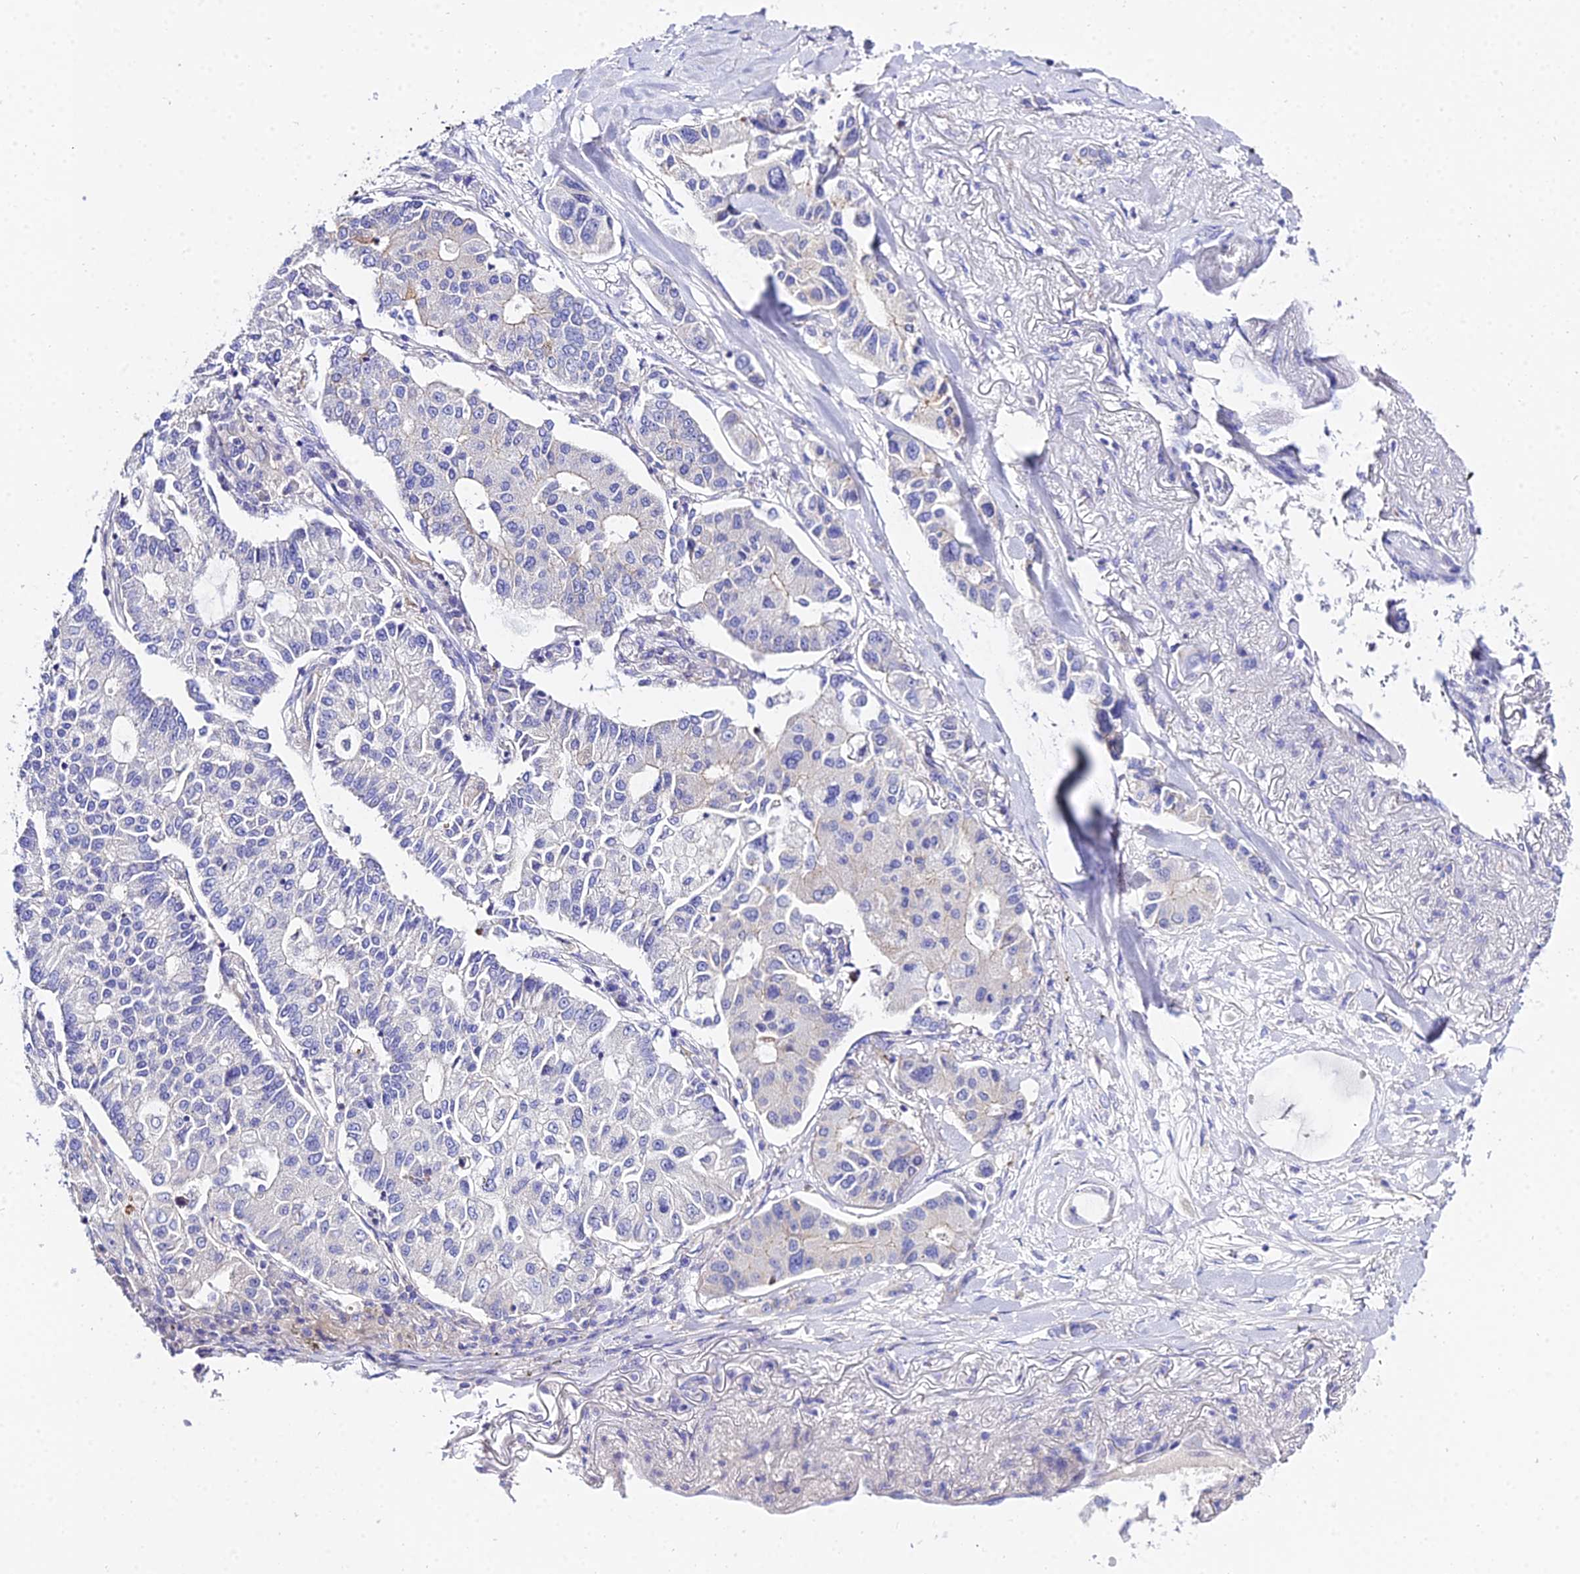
{"staining": {"intensity": "negative", "quantity": "none", "location": "none"}, "tissue": "lung cancer", "cell_type": "Tumor cells", "image_type": "cancer", "snomed": [{"axis": "morphology", "description": "Adenocarcinoma, NOS"}, {"axis": "topography", "description": "Lung"}], "caption": "Immunohistochemistry (IHC) micrograph of neoplastic tissue: lung cancer stained with DAB (3,3'-diaminobenzidine) shows no significant protein staining in tumor cells.", "gene": "ZNF628", "patient": {"sex": "male", "age": 49}}